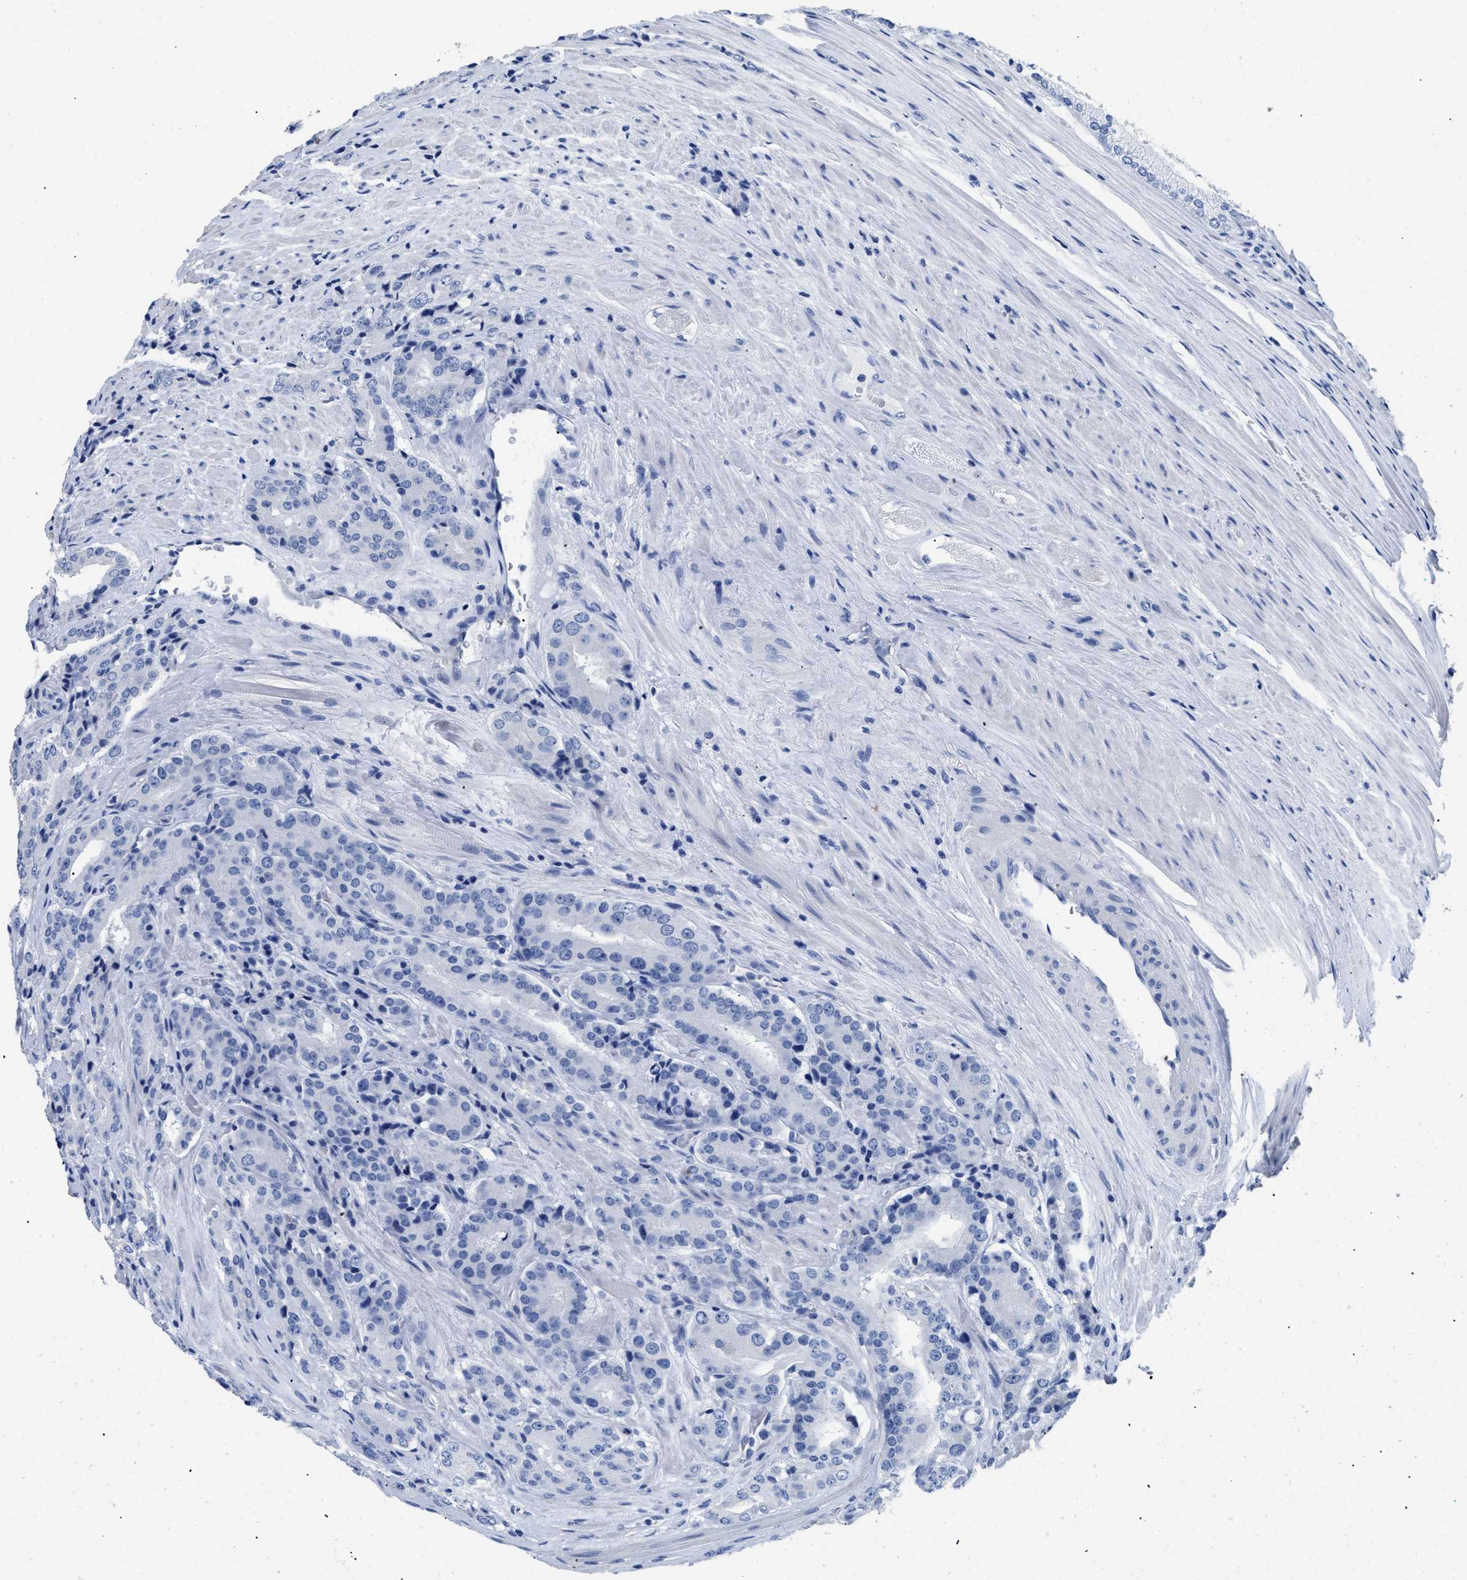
{"staining": {"intensity": "negative", "quantity": "none", "location": "none"}, "tissue": "prostate cancer", "cell_type": "Tumor cells", "image_type": "cancer", "snomed": [{"axis": "morphology", "description": "Adenocarcinoma, High grade"}, {"axis": "topography", "description": "Prostate"}], "caption": "Human prostate cancer (high-grade adenocarcinoma) stained for a protein using IHC reveals no positivity in tumor cells.", "gene": "DLC1", "patient": {"sex": "male", "age": 71}}